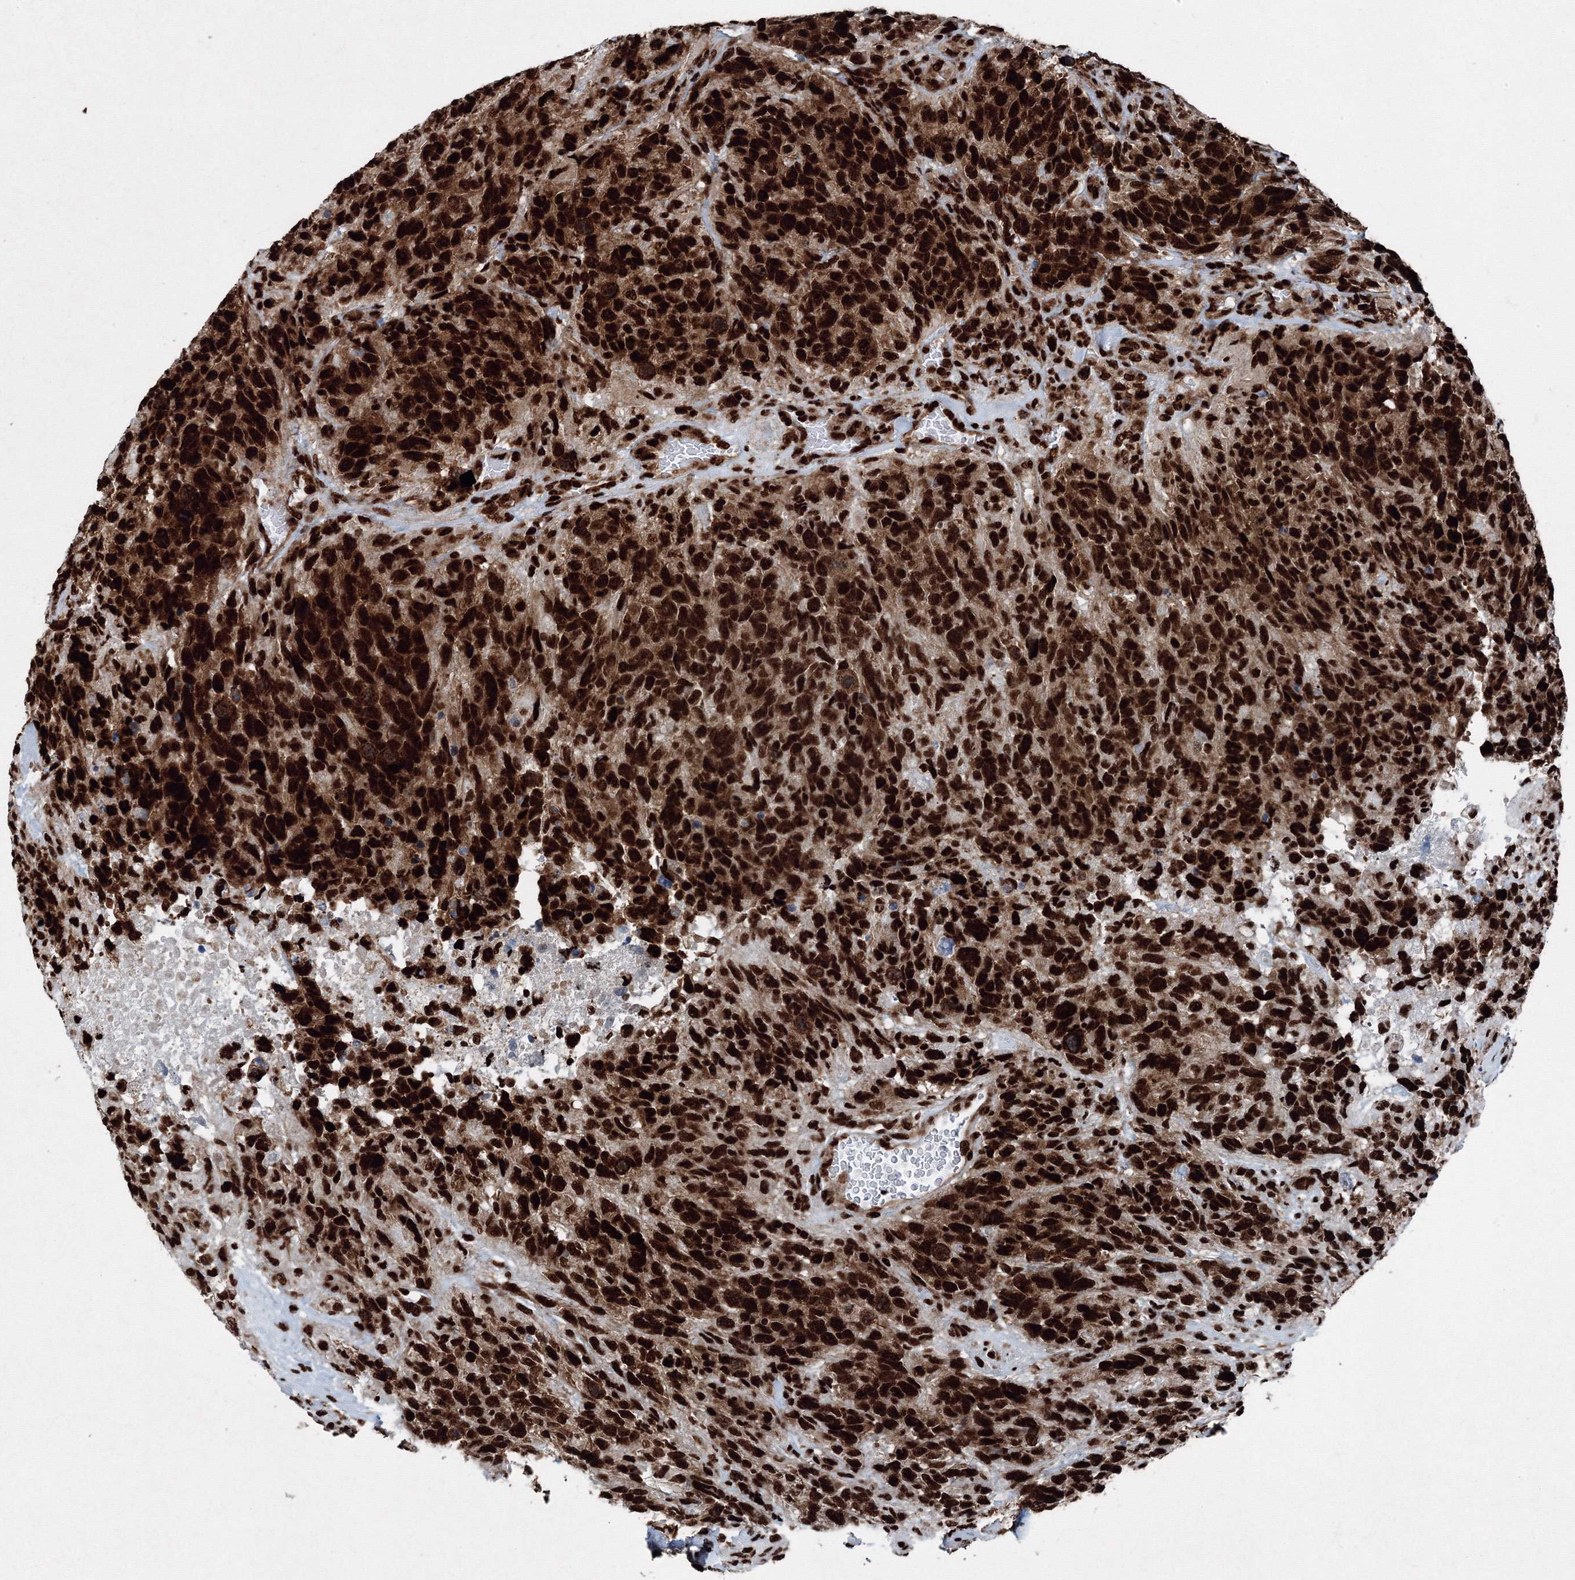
{"staining": {"intensity": "strong", "quantity": ">75%", "location": "nuclear"}, "tissue": "glioma", "cell_type": "Tumor cells", "image_type": "cancer", "snomed": [{"axis": "morphology", "description": "Glioma, malignant, High grade"}, {"axis": "topography", "description": "Brain"}], "caption": "A histopathology image of human glioma stained for a protein demonstrates strong nuclear brown staining in tumor cells.", "gene": "SNRPC", "patient": {"sex": "male", "age": 69}}